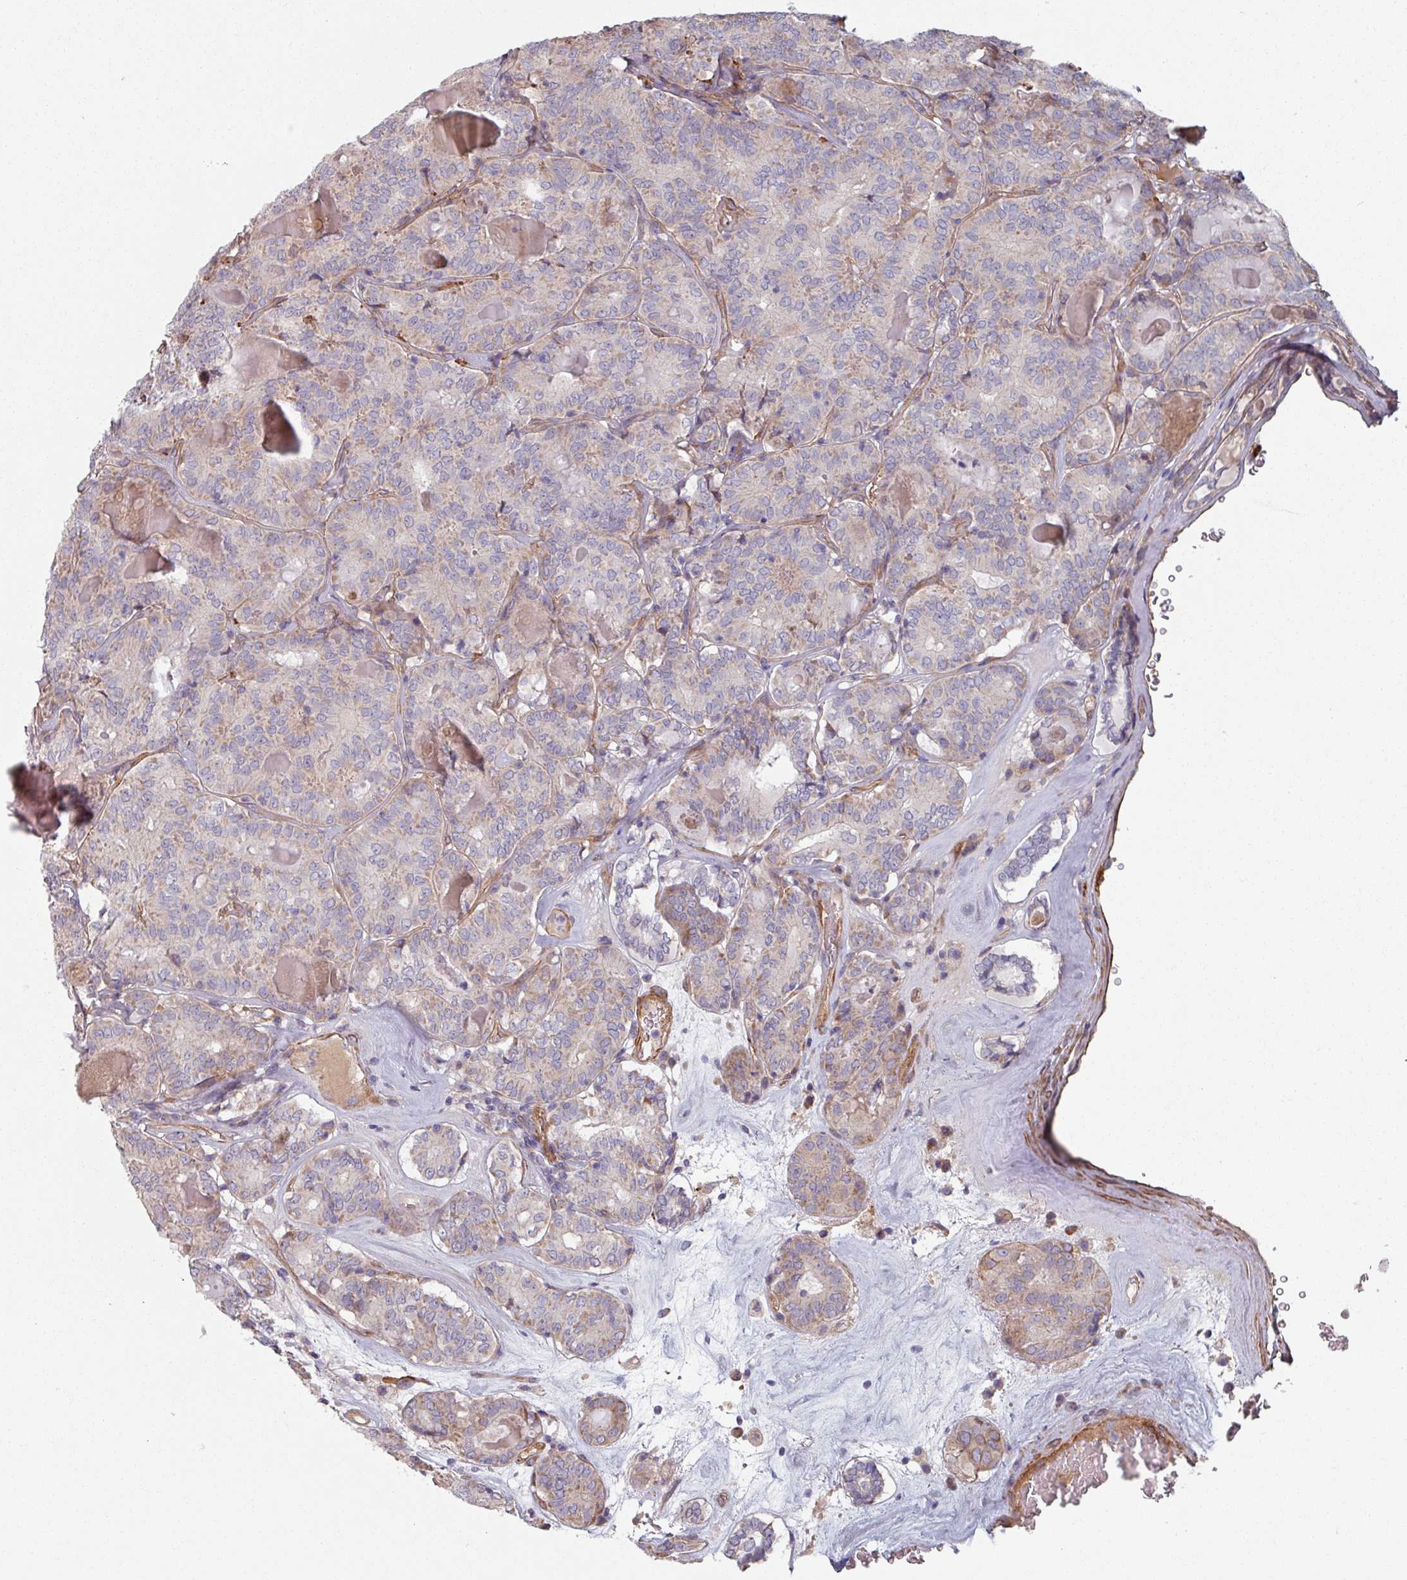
{"staining": {"intensity": "weak", "quantity": "25%-75%", "location": "cytoplasmic/membranous"}, "tissue": "thyroid cancer", "cell_type": "Tumor cells", "image_type": "cancer", "snomed": [{"axis": "morphology", "description": "Papillary adenocarcinoma, NOS"}, {"axis": "topography", "description": "Thyroid gland"}], "caption": "Thyroid papillary adenocarcinoma stained with a protein marker reveals weak staining in tumor cells.", "gene": "C4BPB", "patient": {"sex": "female", "age": 72}}